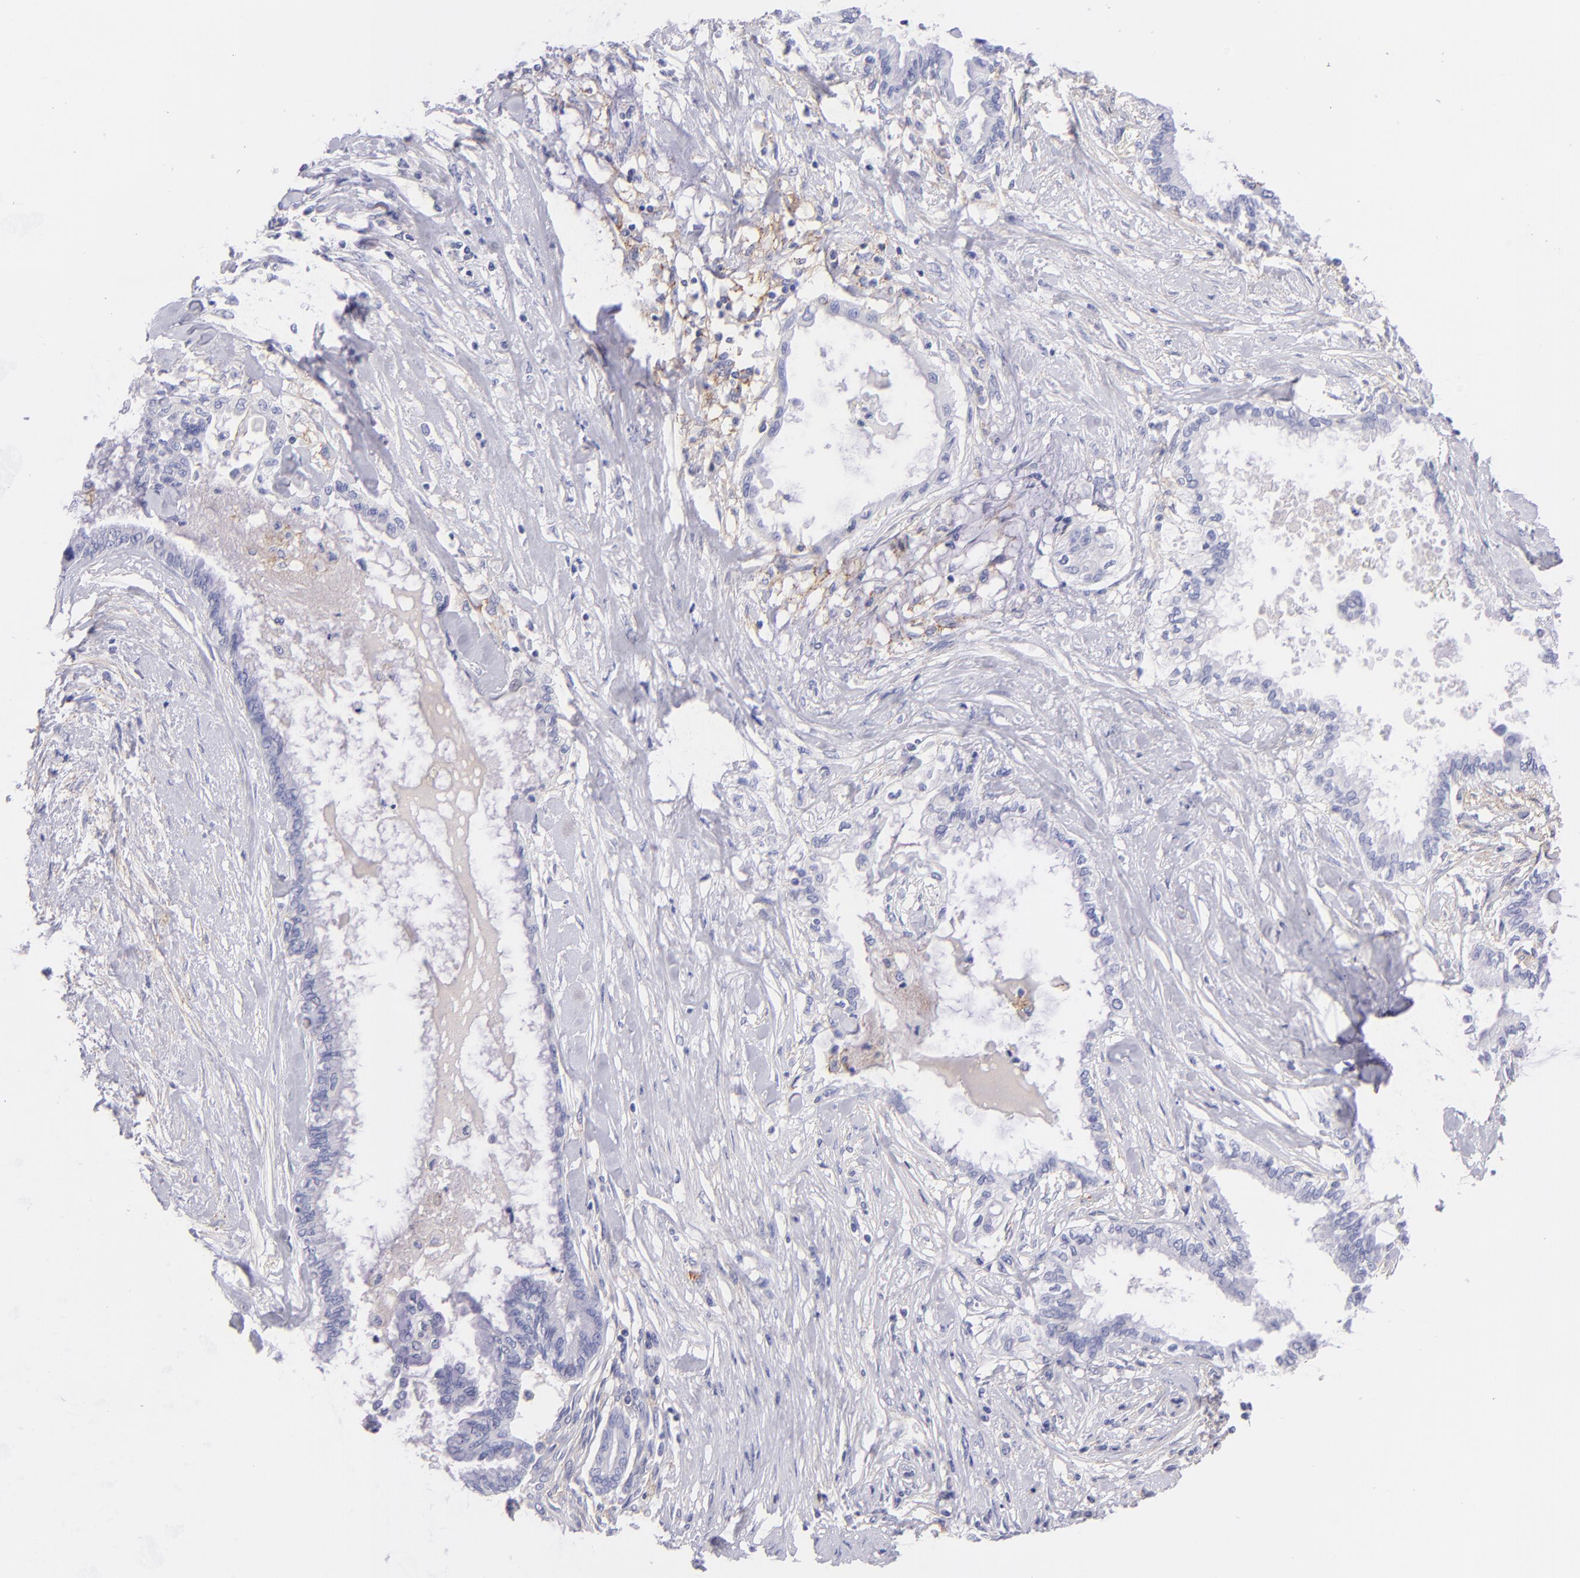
{"staining": {"intensity": "negative", "quantity": "none", "location": "none"}, "tissue": "pancreatic cancer", "cell_type": "Tumor cells", "image_type": "cancer", "snomed": [{"axis": "morphology", "description": "Adenocarcinoma, NOS"}, {"axis": "topography", "description": "Pancreas"}], "caption": "This is an immunohistochemistry image of human adenocarcinoma (pancreatic). There is no staining in tumor cells.", "gene": "CD81", "patient": {"sex": "female", "age": 64}}